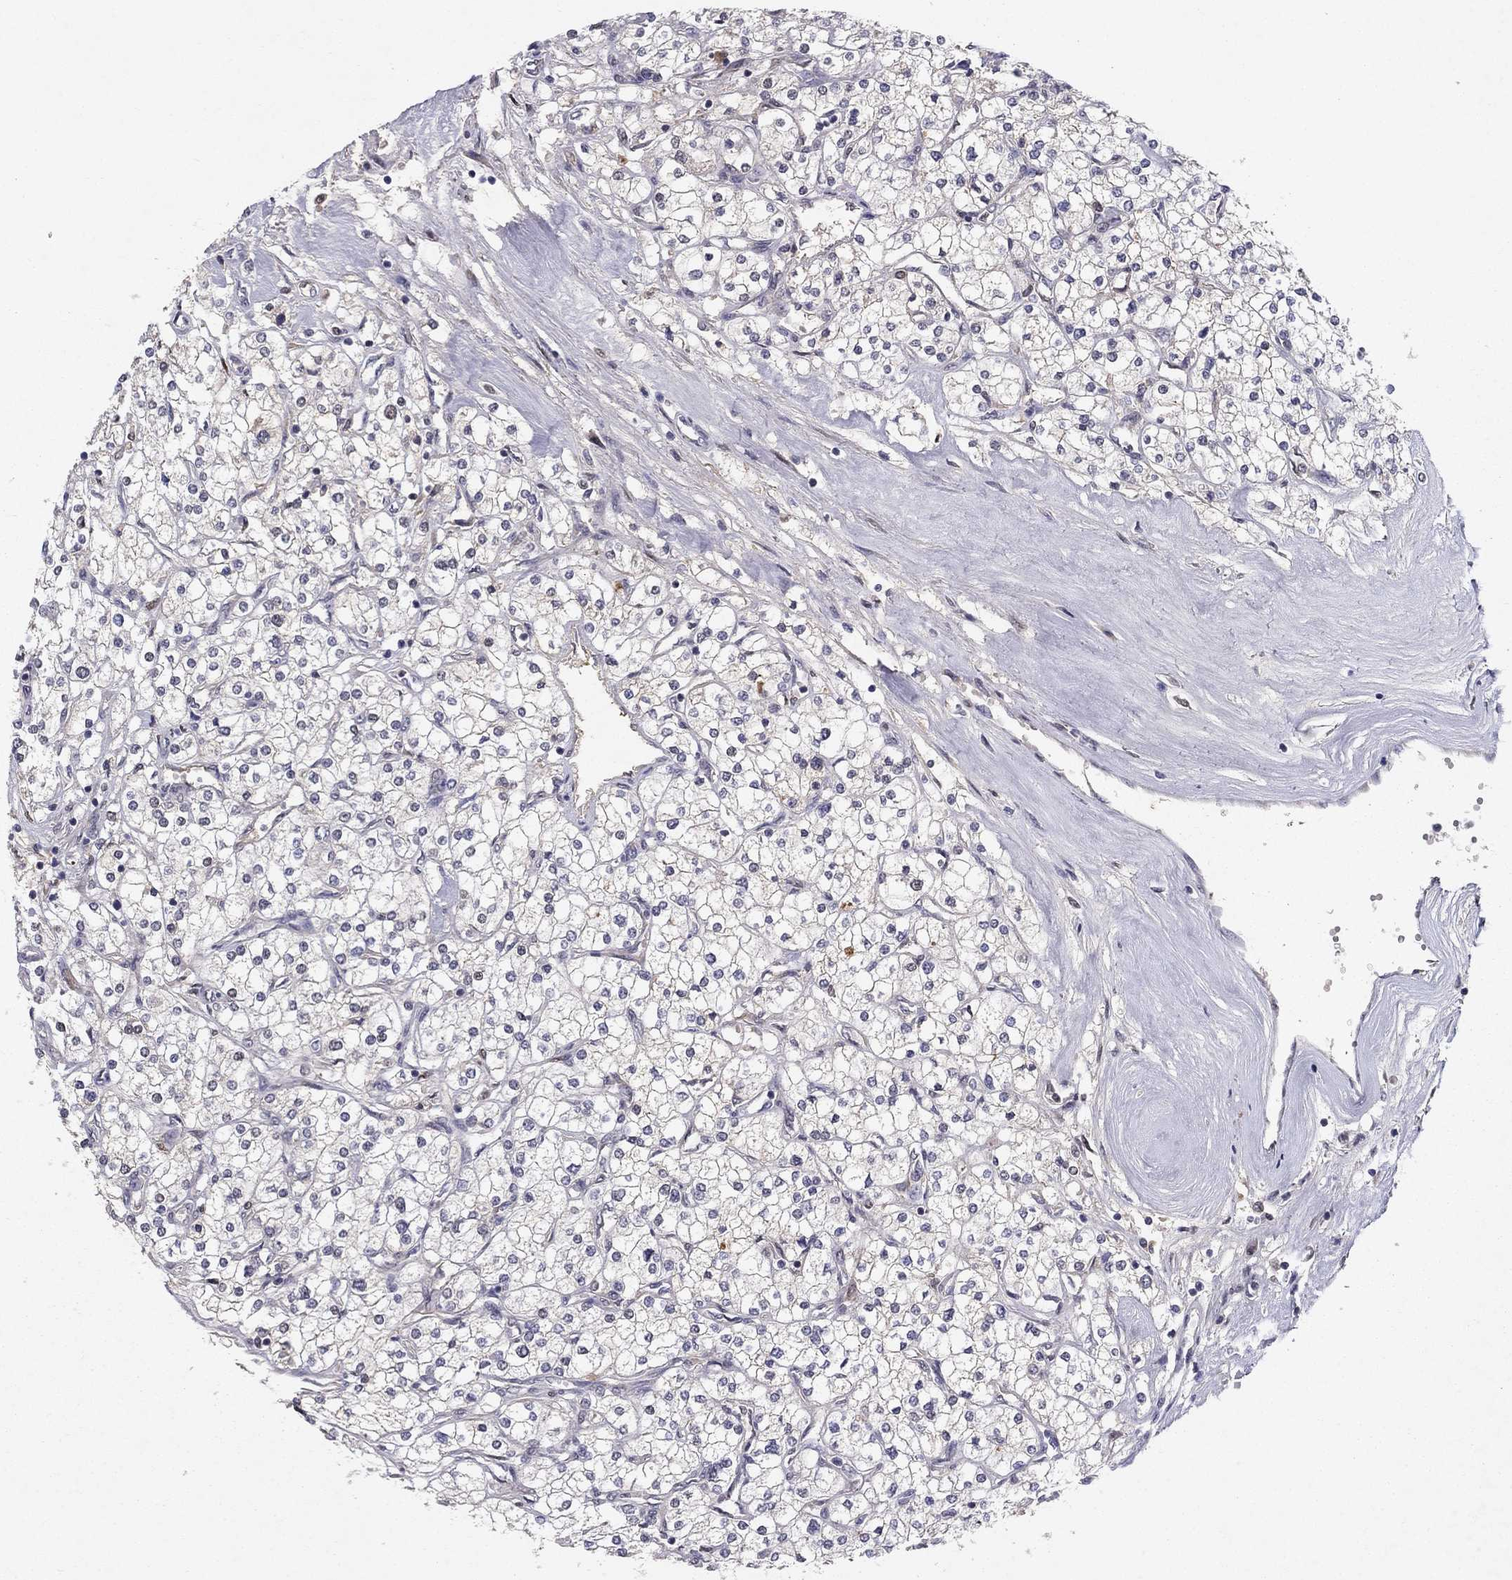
{"staining": {"intensity": "negative", "quantity": "none", "location": "none"}, "tissue": "renal cancer", "cell_type": "Tumor cells", "image_type": "cancer", "snomed": [{"axis": "morphology", "description": "Adenocarcinoma, NOS"}, {"axis": "topography", "description": "Kidney"}], "caption": "Tumor cells are negative for protein expression in human renal adenocarcinoma. The staining was performed using DAB (3,3'-diaminobenzidine) to visualize the protein expression in brown, while the nuclei were stained in blue with hematoxylin (Magnification: 20x).", "gene": "CRTC1", "patient": {"sex": "male", "age": 80}}